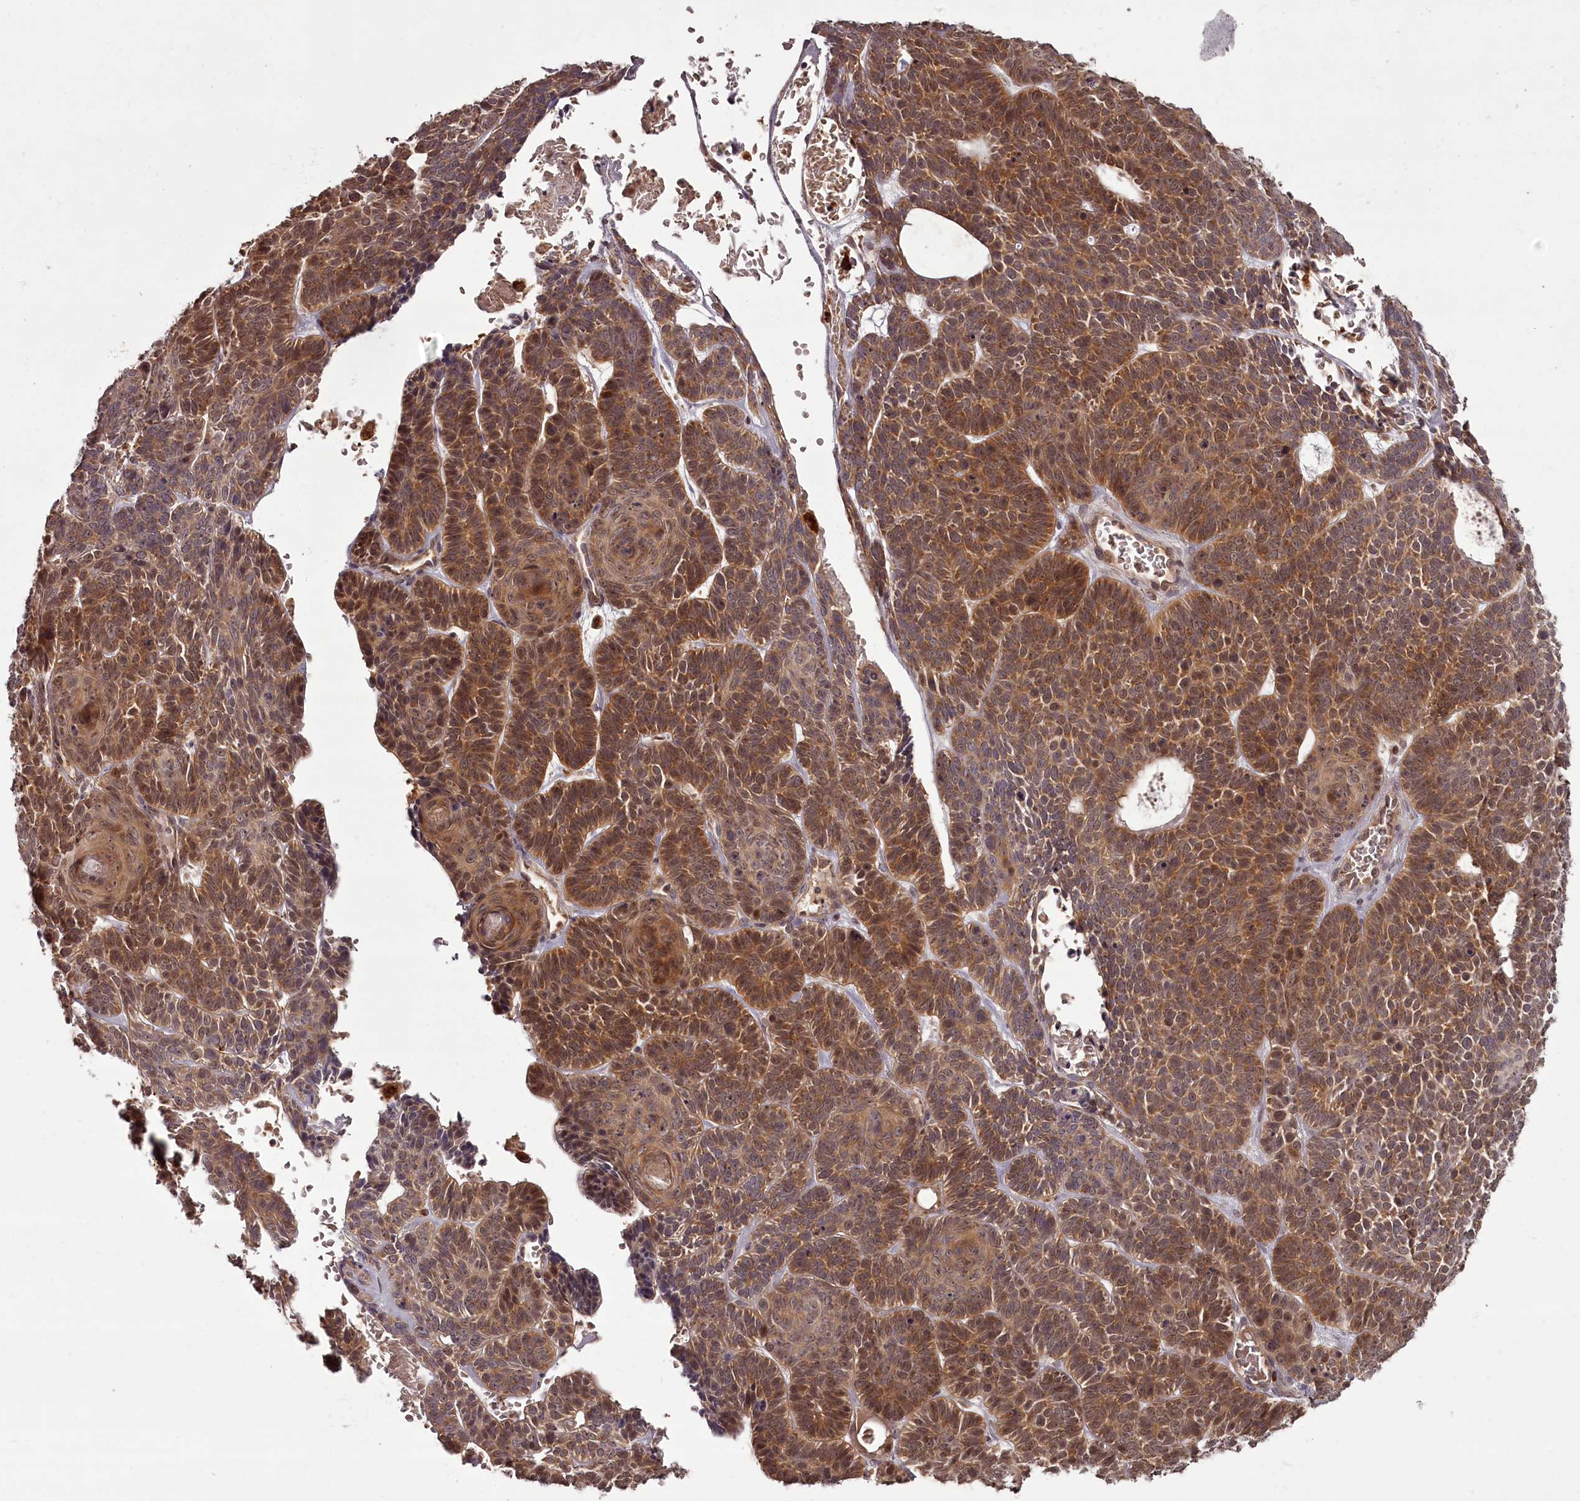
{"staining": {"intensity": "moderate", "quantity": ">75%", "location": "cytoplasmic/membranous,nuclear"}, "tissue": "skin cancer", "cell_type": "Tumor cells", "image_type": "cancer", "snomed": [{"axis": "morphology", "description": "Basal cell carcinoma"}, {"axis": "topography", "description": "Skin"}], "caption": "The micrograph reveals a brown stain indicating the presence of a protein in the cytoplasmic/membranous and nuclear of tumor cells in skin basal cell carcinoma. Immunohistochemistry stains the protein in brown and the nuclei are stained blue.", "gene": "PCBP2", "patient": {"sex": "male", "age": 85}}